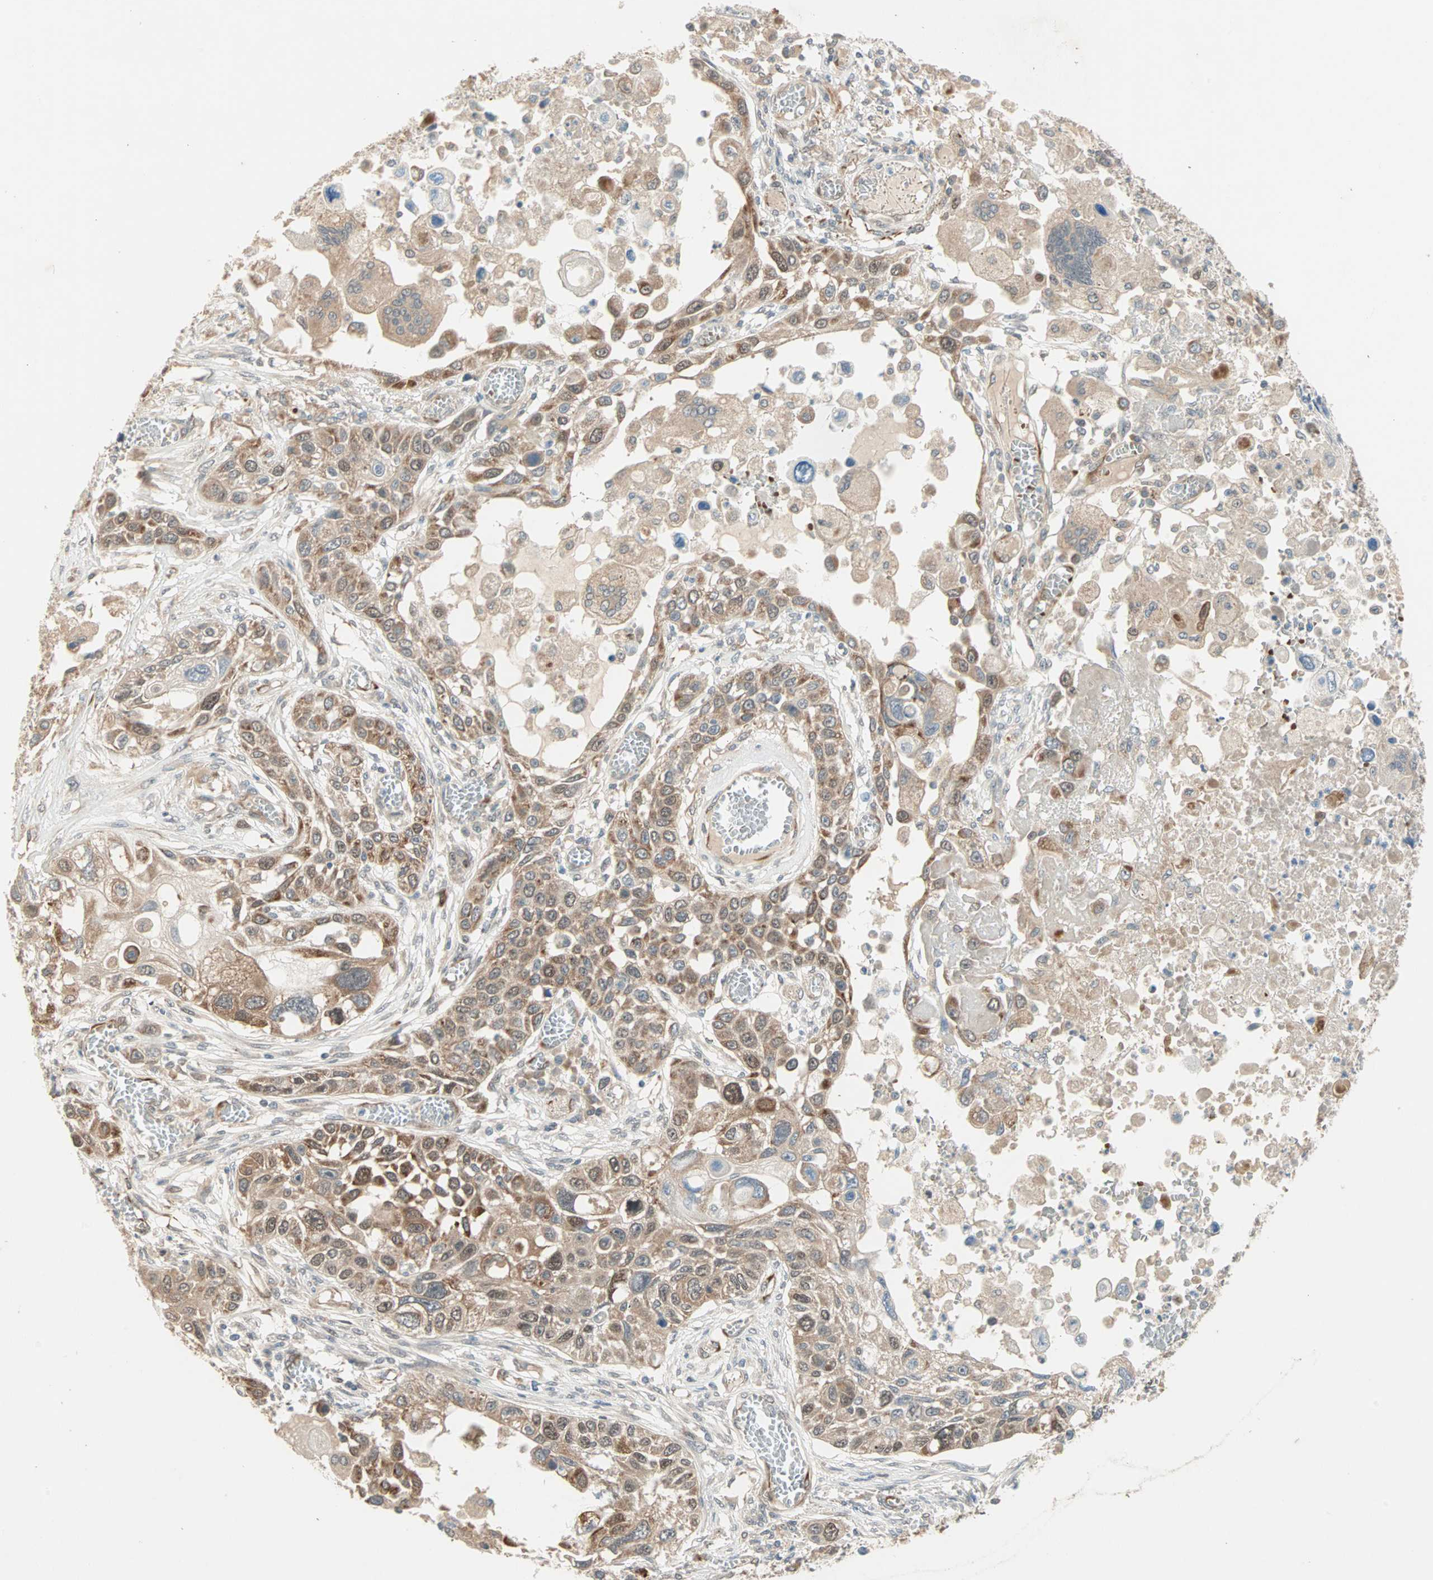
{"staining": {"intensity": "moderate", "quantity": ">75%", "location": "cytoplasmic/membranous,nuclear"}, "tissue": "lung cancer", "cell_type": "Tumor cells", "image_type": "cancer", "snomed": [{"axis": "morphology", "description": "Squamous cell carcinoma, NOS"}, {"axis": "topography", "description": "Lung"}], "caption": "Lung cancer was stained to show a protein in brown. There is medium levels of moderate cytoplasmic/membranous and nuclear expression in approximately >75% of tumor cells. The protein of interest is shown in brown color, while the nuclei are stained blue.", "gene": "ZNF37A", "patient": {"sex": "male", "age": 71}}